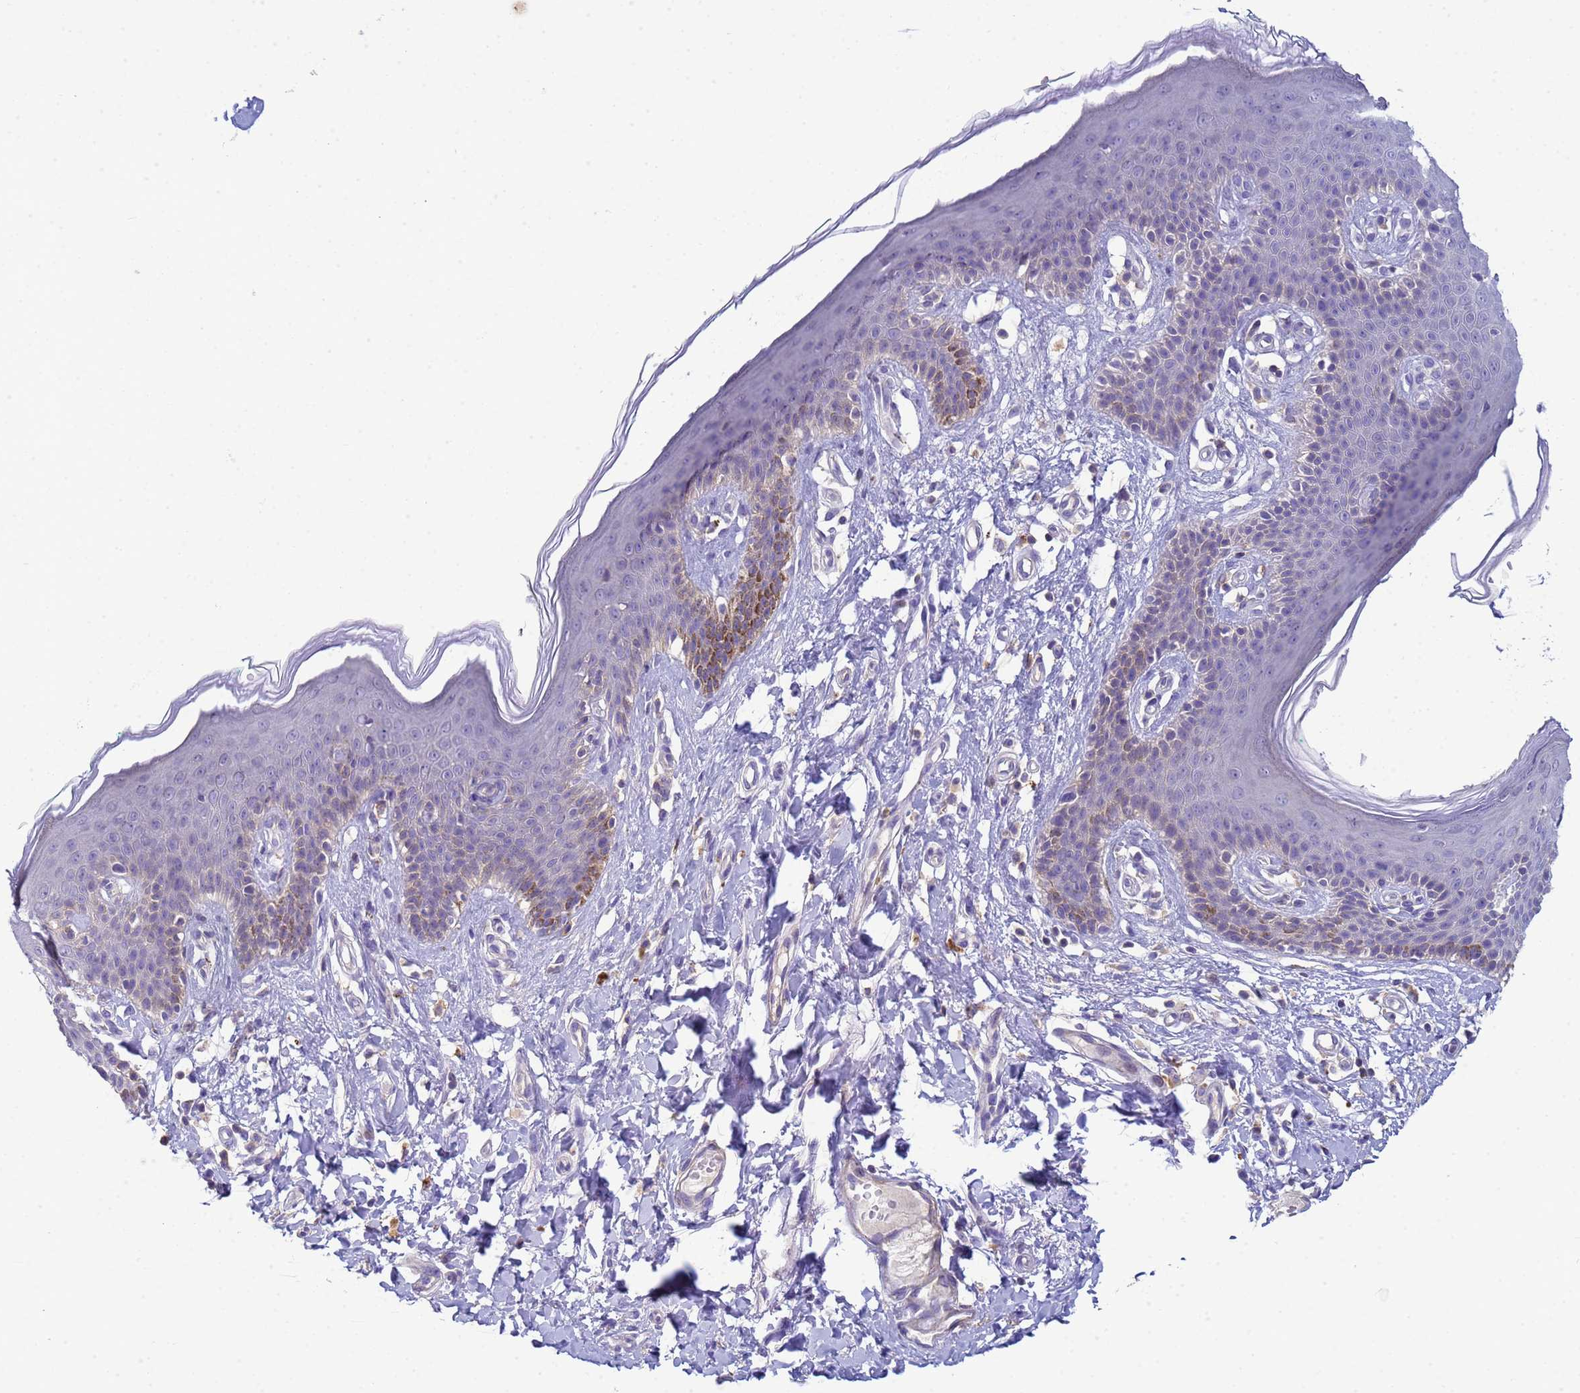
{"staining": {"intensity": "moderate", "quantity": "<25%", "location": "cytoplasmic/membranous"}, "tissue": "skin", "cell_type": "Epidermal cells", "image_type": "normal", "snomed": [{"axis": "morphology", "description": "Normal tissue, NOS"}, {"axis": "topography", "description": "Vulva"}], "caption": "Immunohistochemical staining of normal human skin demonstrates moderate cytoplasmic/membranous protein expression in approximately <25% of epidermal cells.", "gene": "KLHL13", "patient": {"sex": "female", "age": 66}}